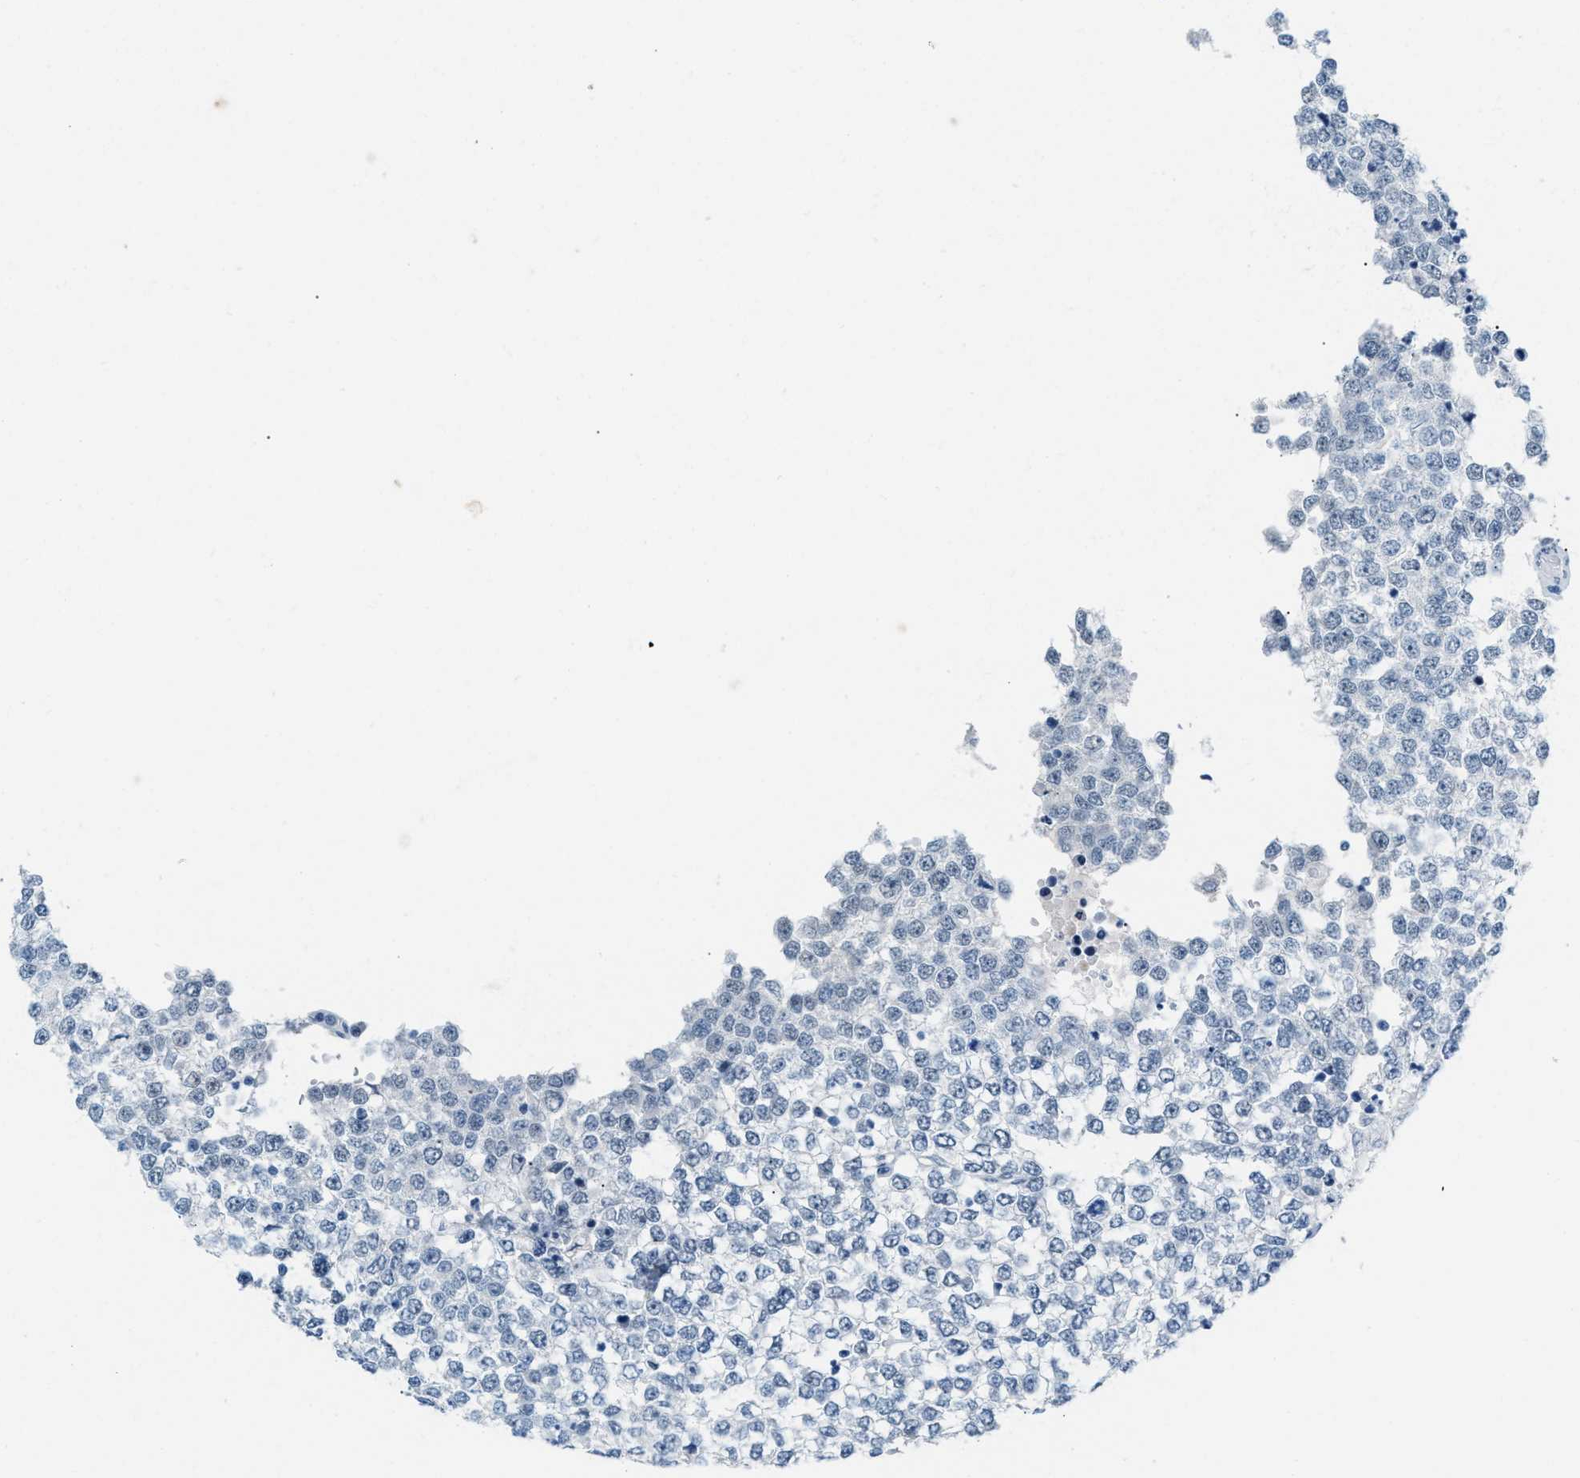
{"staining": {"intensity": "negative", "quantity": "none", "location": "none"}, "tissue": "testis cancer", "cell_type": "Tumor cells", "image_type": "cancer", "snomed": [{"axis": "morphology", "description": "Seminoma, NOS"}, {"axis": "topography", "description": "Testis"}], "caption": "The micrograph shows no staining of tumor cells in testis seminoma.", "gene": "PHRF1", "patient": {"sex": "male", "age": 65}}